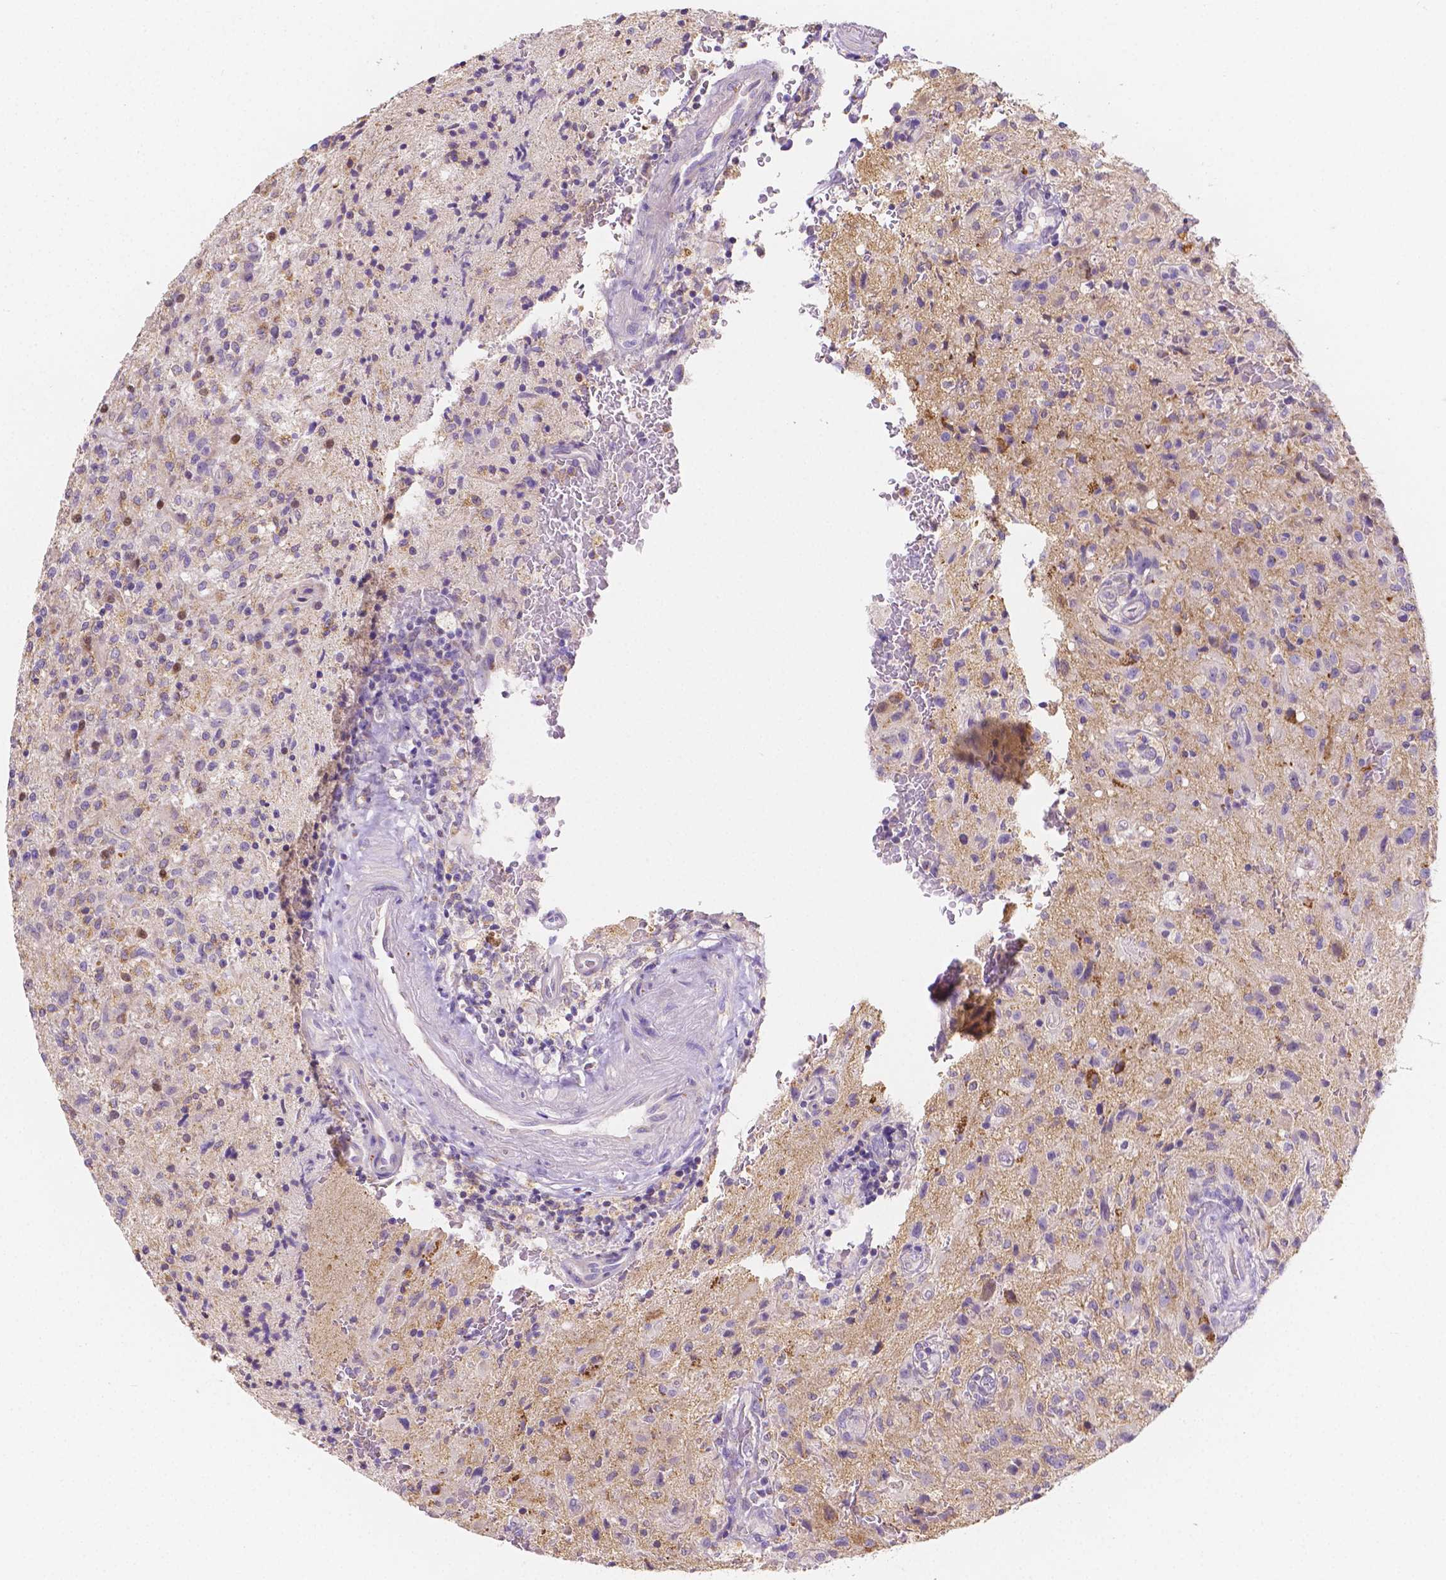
{"staining": {"intensity": "negative", "quantity": "none", "location": "none"}, "tissue": "glioma", "cell_type": "Tumor cells", "image_type": "cancer", "snomed": [{"axis": "morphology", "description": "Glioma, malignant, High grade"}, {"axis": "topography", "description": "Brain"}], "caption": "Glioma stained for a protein using IHC shows no staining tumor cells.", "gene": "TMEM130", "patient": {"sex": "male", "age": 68}}